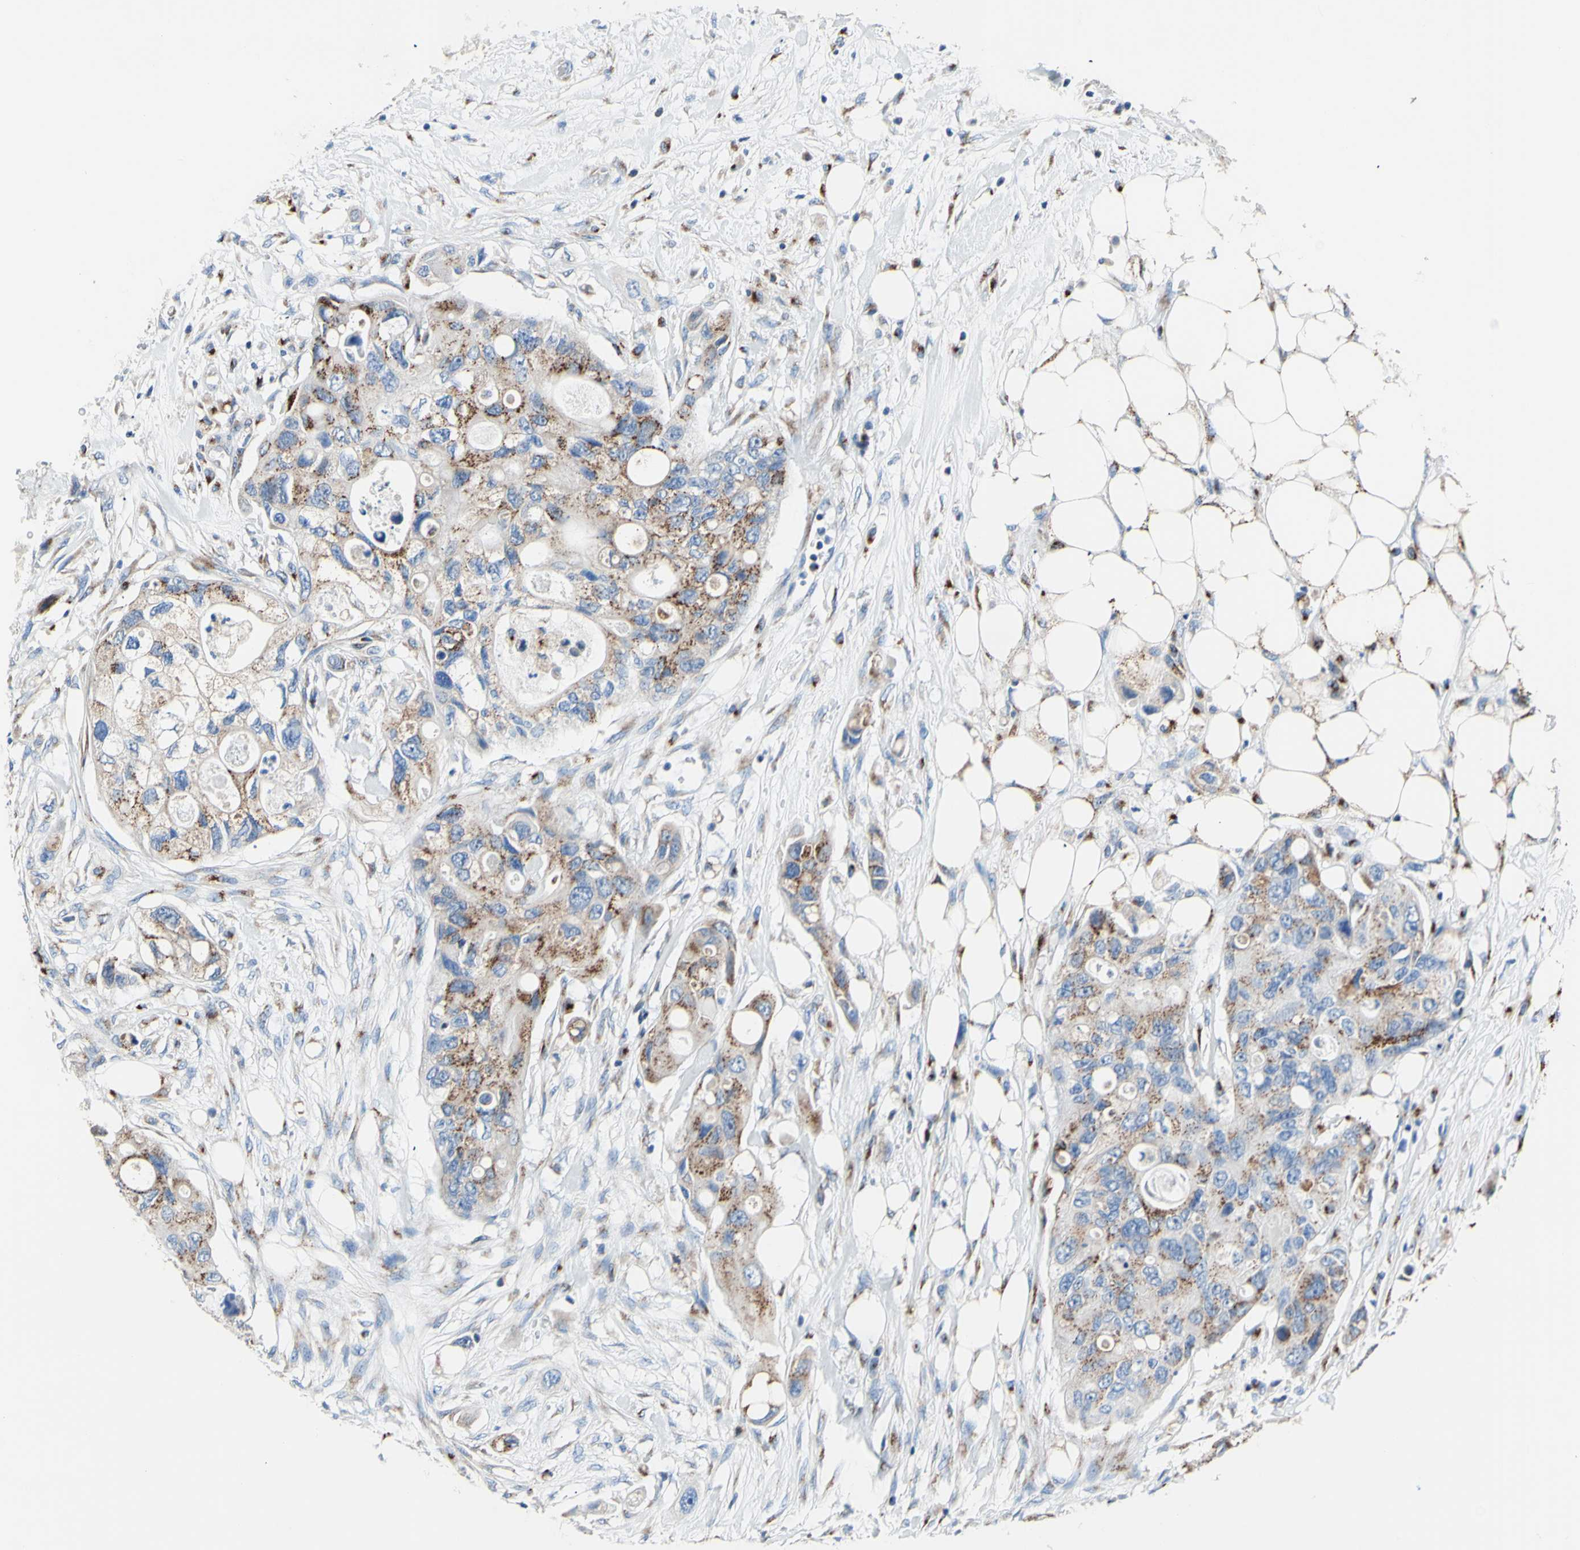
{"staining": {"intensity": "moderate", "quantity": "25%-75%", "location": "cytoplasmic/membranous"}, "tissue": "colorectal cancer", "cell_type": "Tumor cells", "image_type": "cancer", "snomed": [{"axis": "morphology", "description": "Adenocarcinoma, NOS"}, {"axis": "topography", "description": "Colon"}], "caption": "An immunohistochemistry photomicrograph of tumor tissue is shown. Protein staining in brown shows moderate cytoplasmic/membranous positivity in colorectal adenocarcinoma within tumor cells. The staining was performed using DAB (3,3'-diaminobenzidine) to visualize the protein expression in brown, while the nuclei were stained in blue with hematoxylin (Magnification: 20x).", "gene": "GALNT2", "patient": {"sex": "female", "age": 57}}